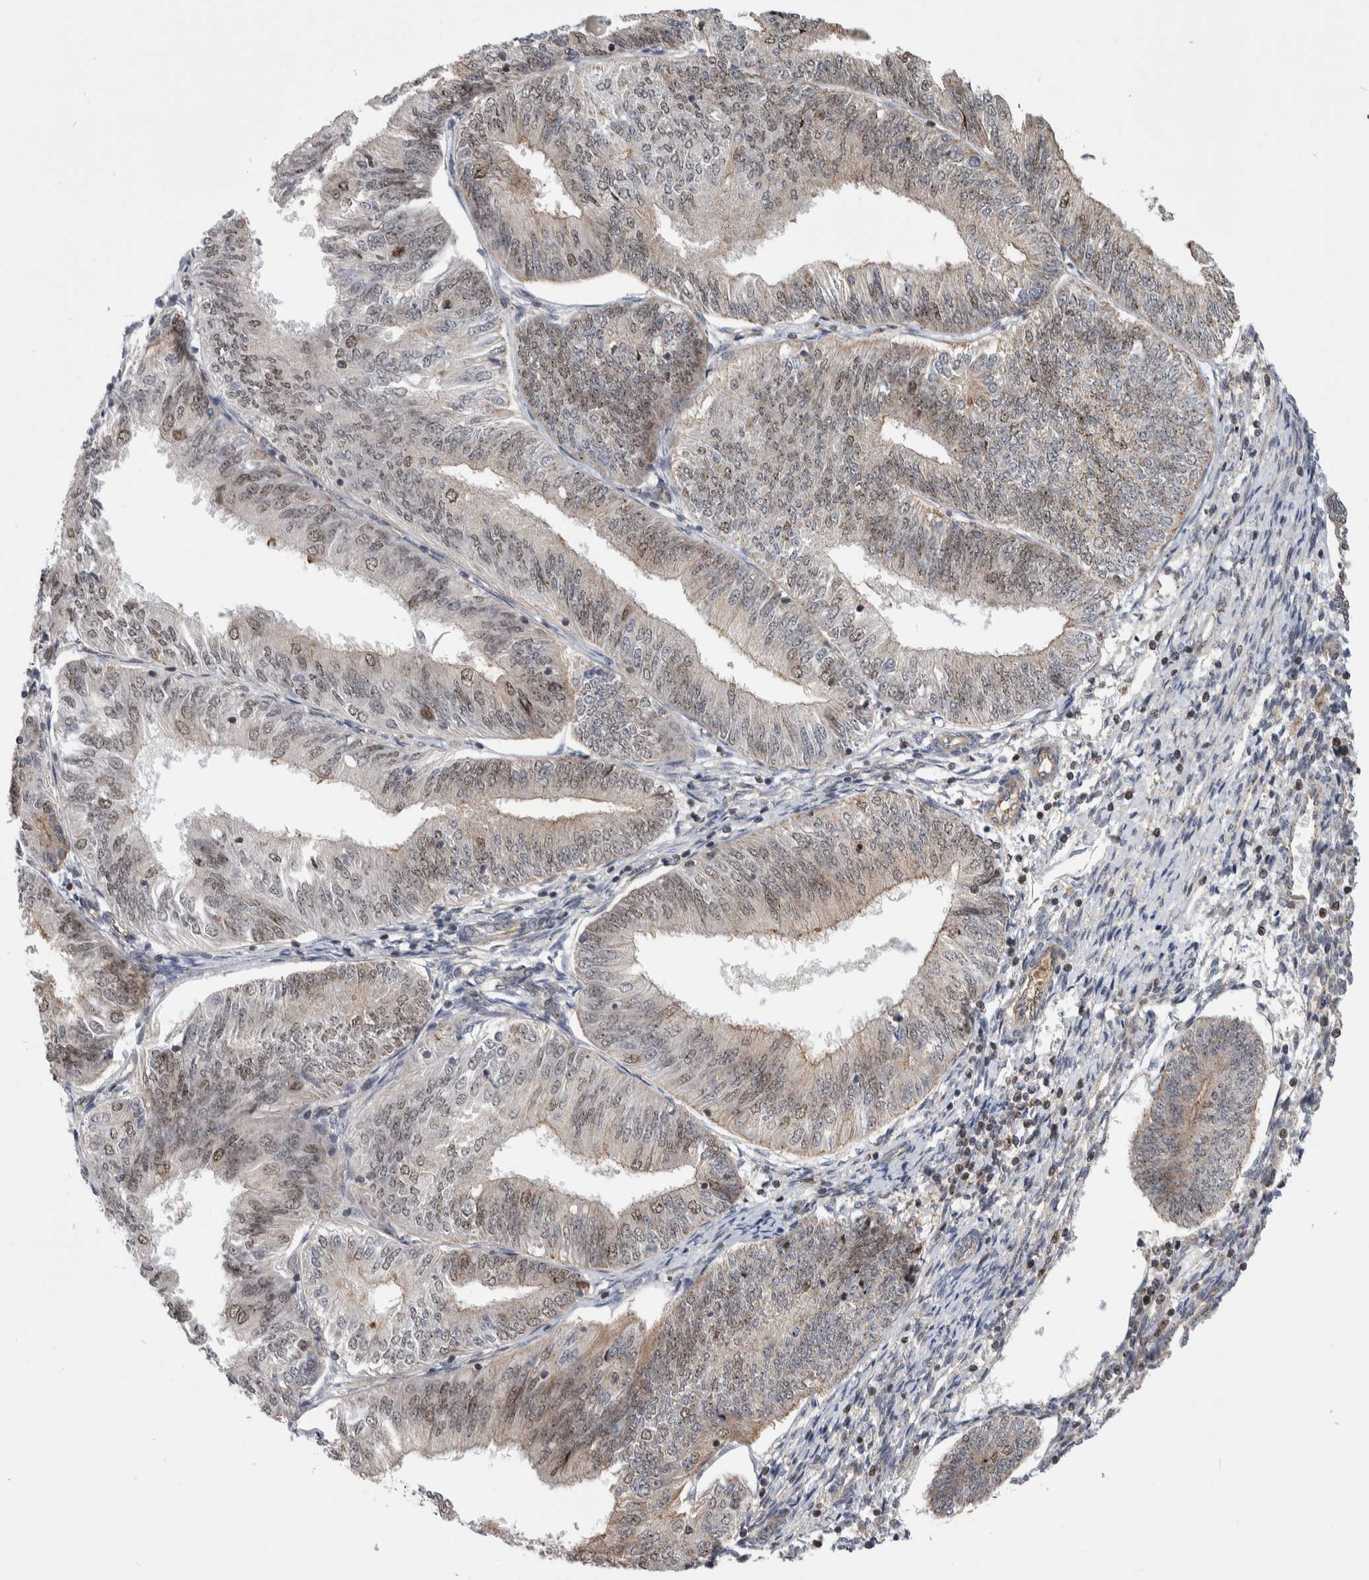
{"staining": {"intensity": "weak", "quantity": ">75%", "location": "cytoplasmic/membranous"}, "tissue": "endometrial cancer", "cell_type": "Tumor cells", "image_type": "cancer", "snomed": [{"axis": "morphology", "description": "Adenocarcinoma, NOS"}, {"axis": "topography", "description": "Endometrium"}], "caption": "The image exhibits a brown stain indicating the presence of a protein in the cytoplasmic/membranous of tumor cells in endometrial cancer. The staining was performed using DAB (3,3'-diaminobenzidine) to visualize the protein expression in brown, while the nuclei were stained in blue with hematoxylin (Magnification: 20x).", "gene": "MSL1", "patient": {"sex": "female", "age": 58}}